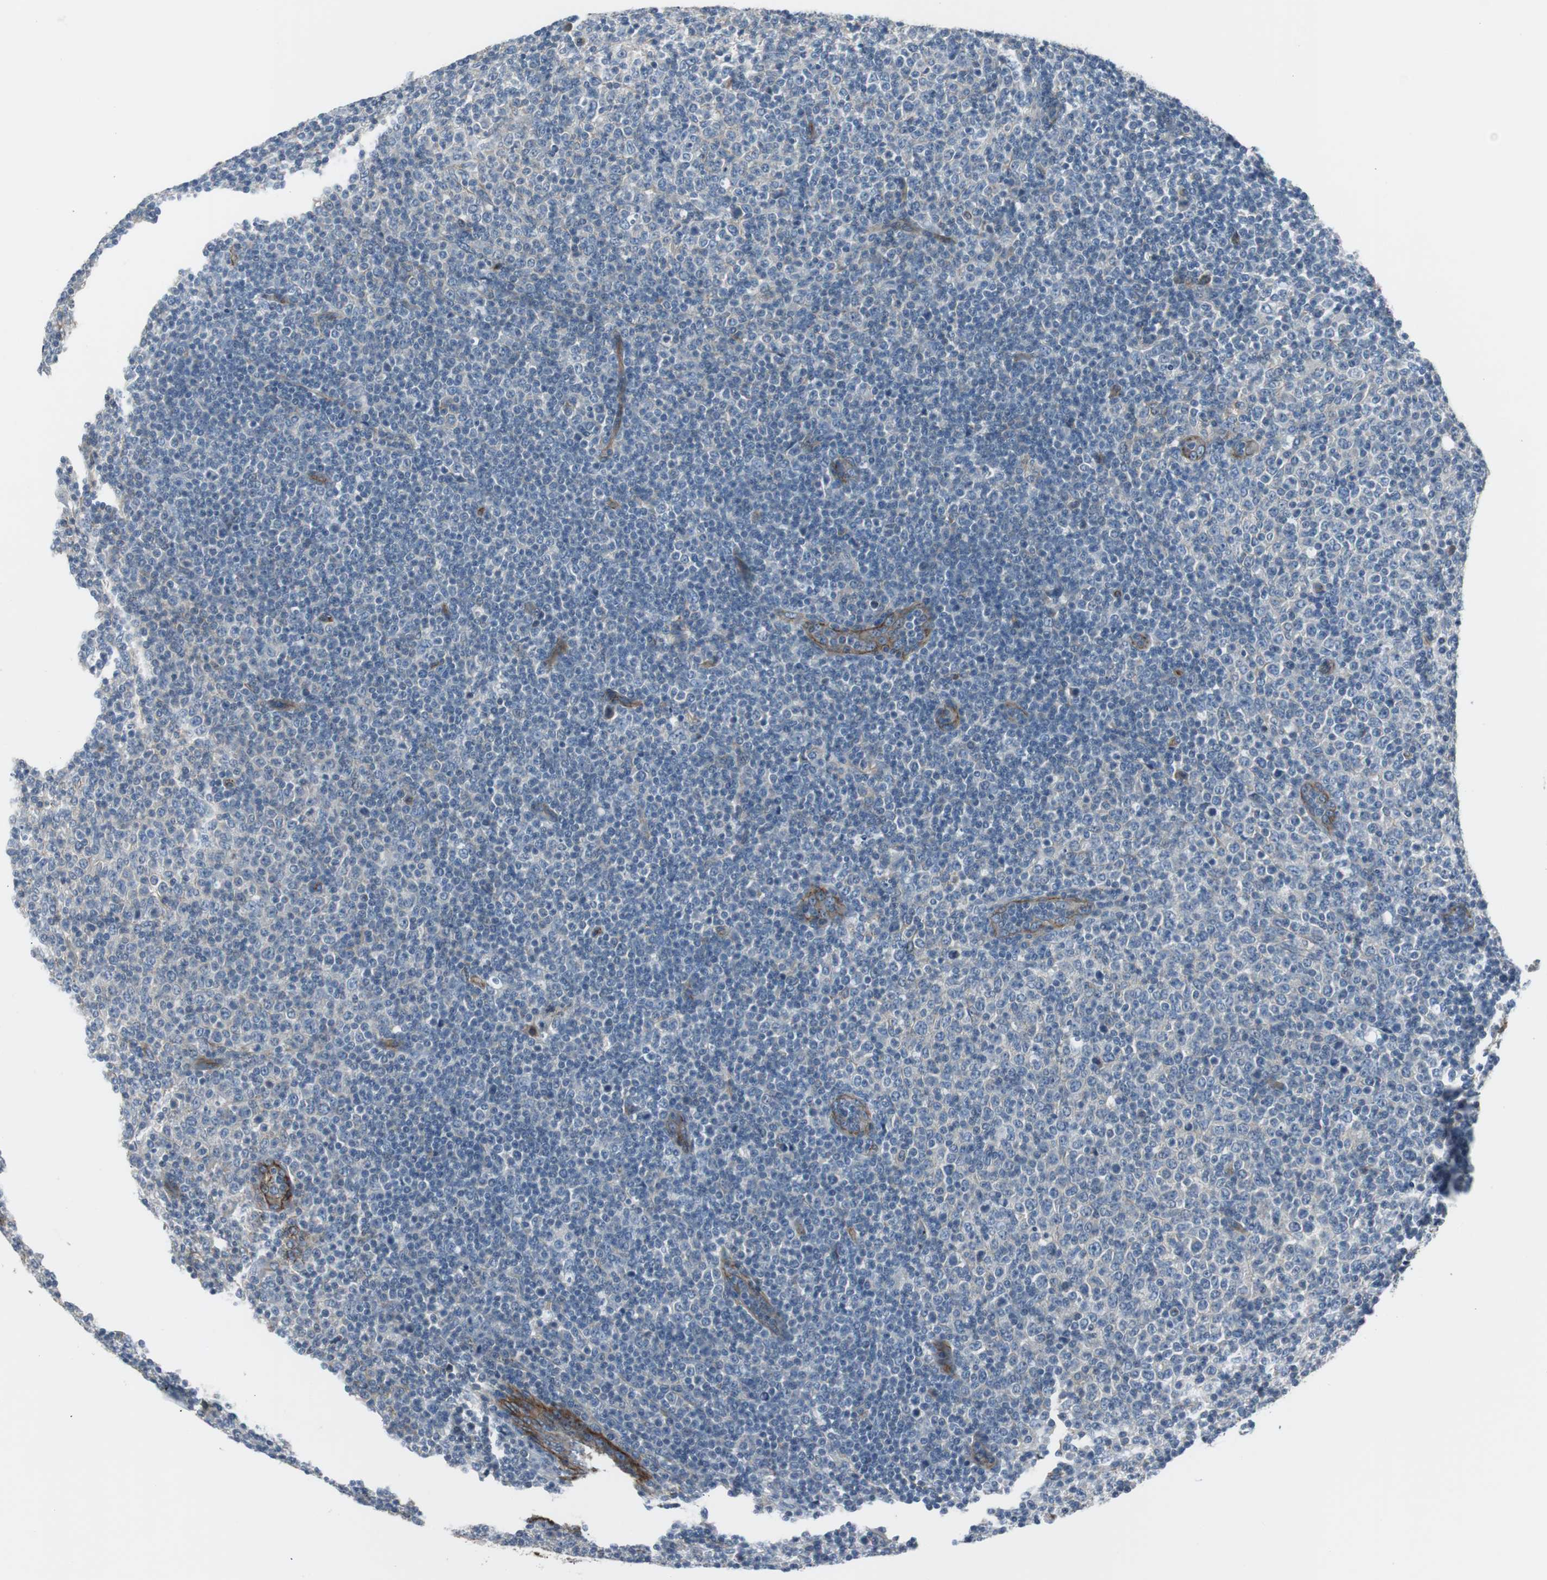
{"staining": {"intensity": "weak", "quantity": "<25%", "location": "cytoplasmic/membranous"}, "tissue": "lymphoma", "cell_type": "Tumor cells", "image_type": "cancer", "snomed": [{"axis": "morphology", "description": "Malignant lymphoma, non-Hodgkin's type, Low grade"}, {"axis": "topography", "description": "Lymph node"}], "caption": "There is no significant expression in tumor cells of lymphoma.", "gene": "STXBP4", "patient": {"sex": "male", "age": 70}}